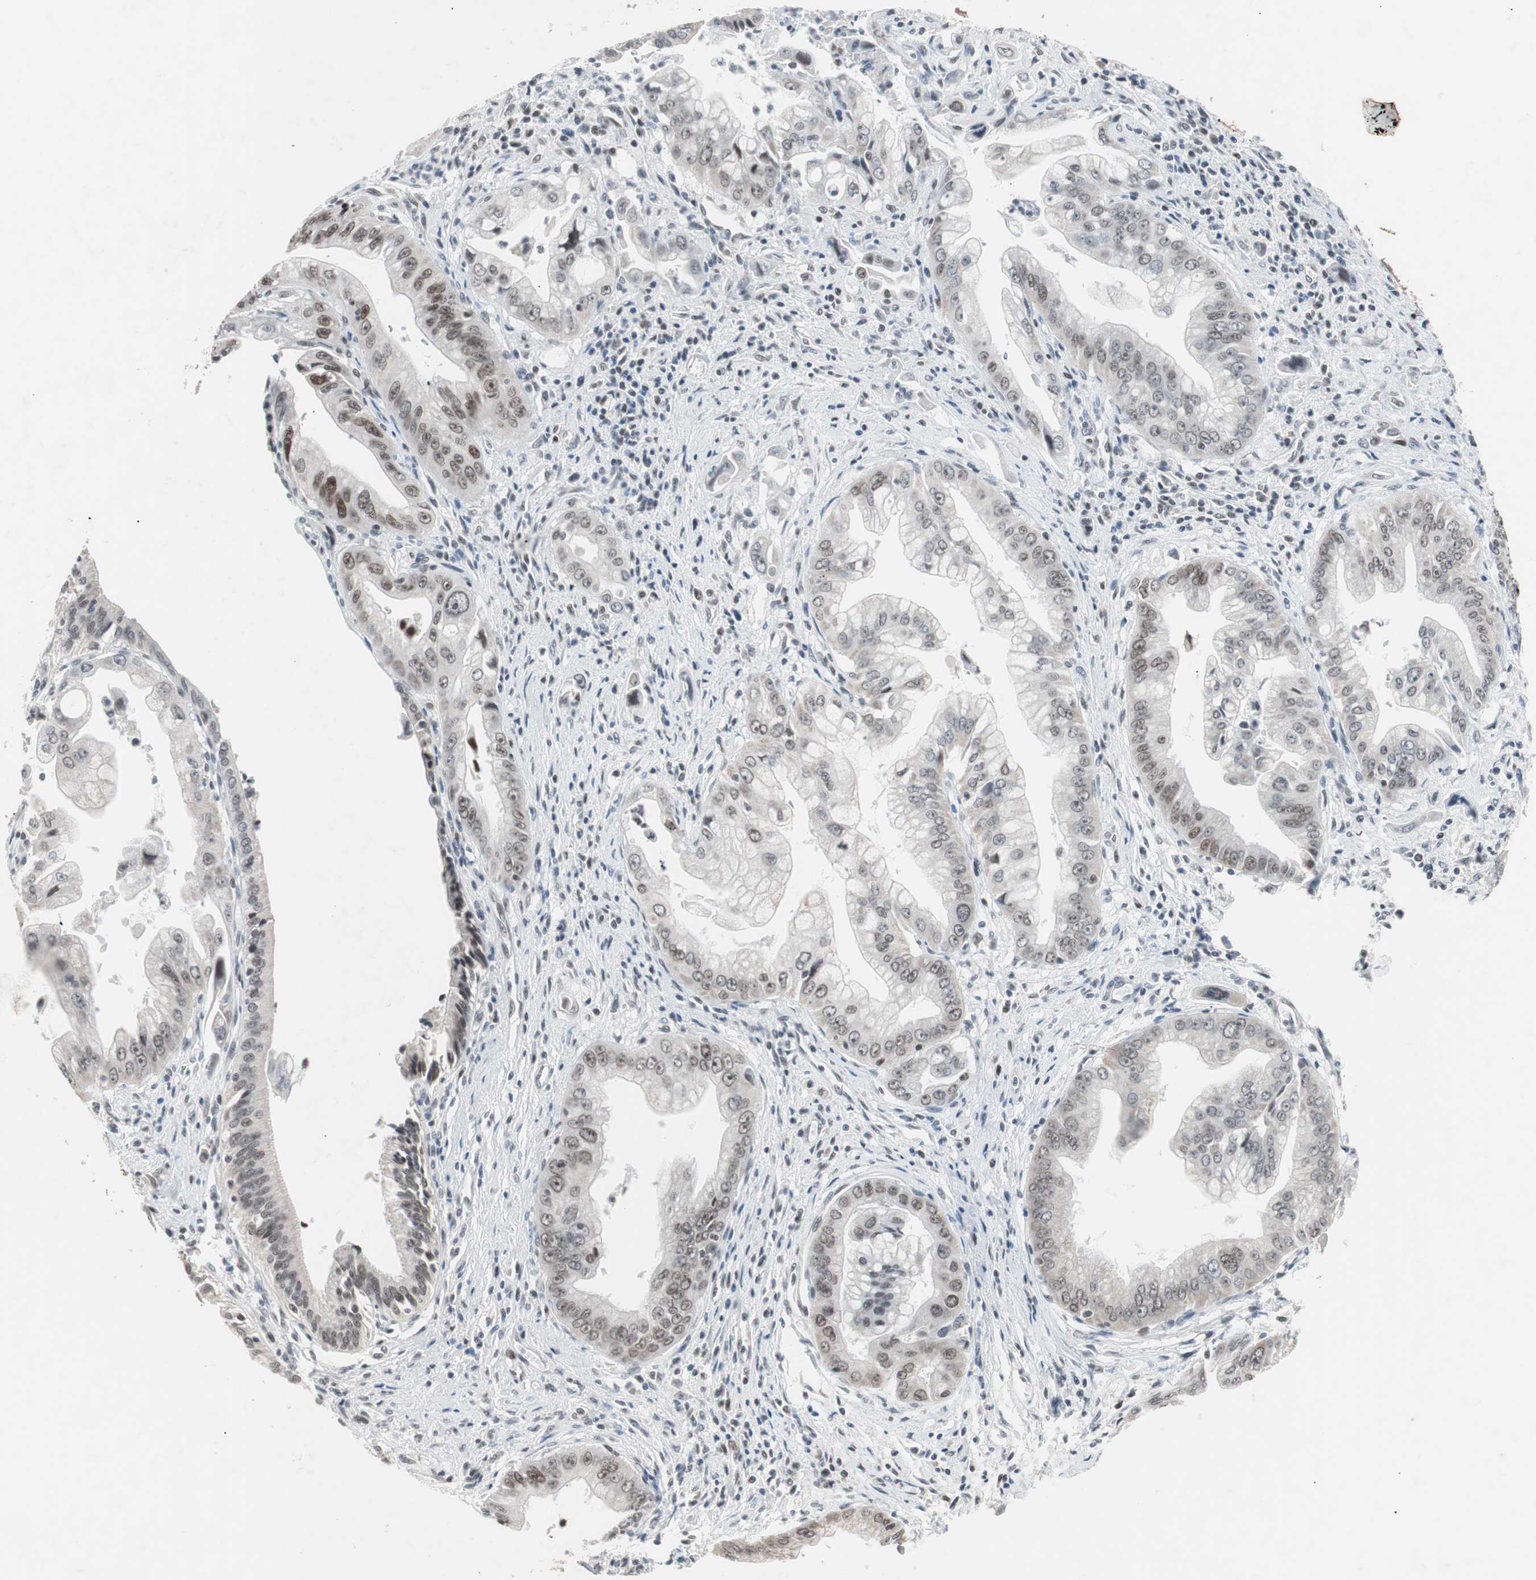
{"staining": {"intensity": "moderate", "quantity": "25%-75%", "location": "nuclear"}, "tissue": "pancreatic cancer", "cell_type": "Tumor cells", "image_type": "cancer", "snomed": [{"axis": "morphology", "description": "Adenocarcinoma, NOS"}, {"axis": "topography", "description": "Pancreas"}], "caption": "Pancreatic cancer (adenocarcinoma) tissue displays moderate nuclear staining in about 25%-75% of tumor cells Nuclei are stained in blue.", "gene": "LIG3", "patient": {"sex": "male", "age": 59}}